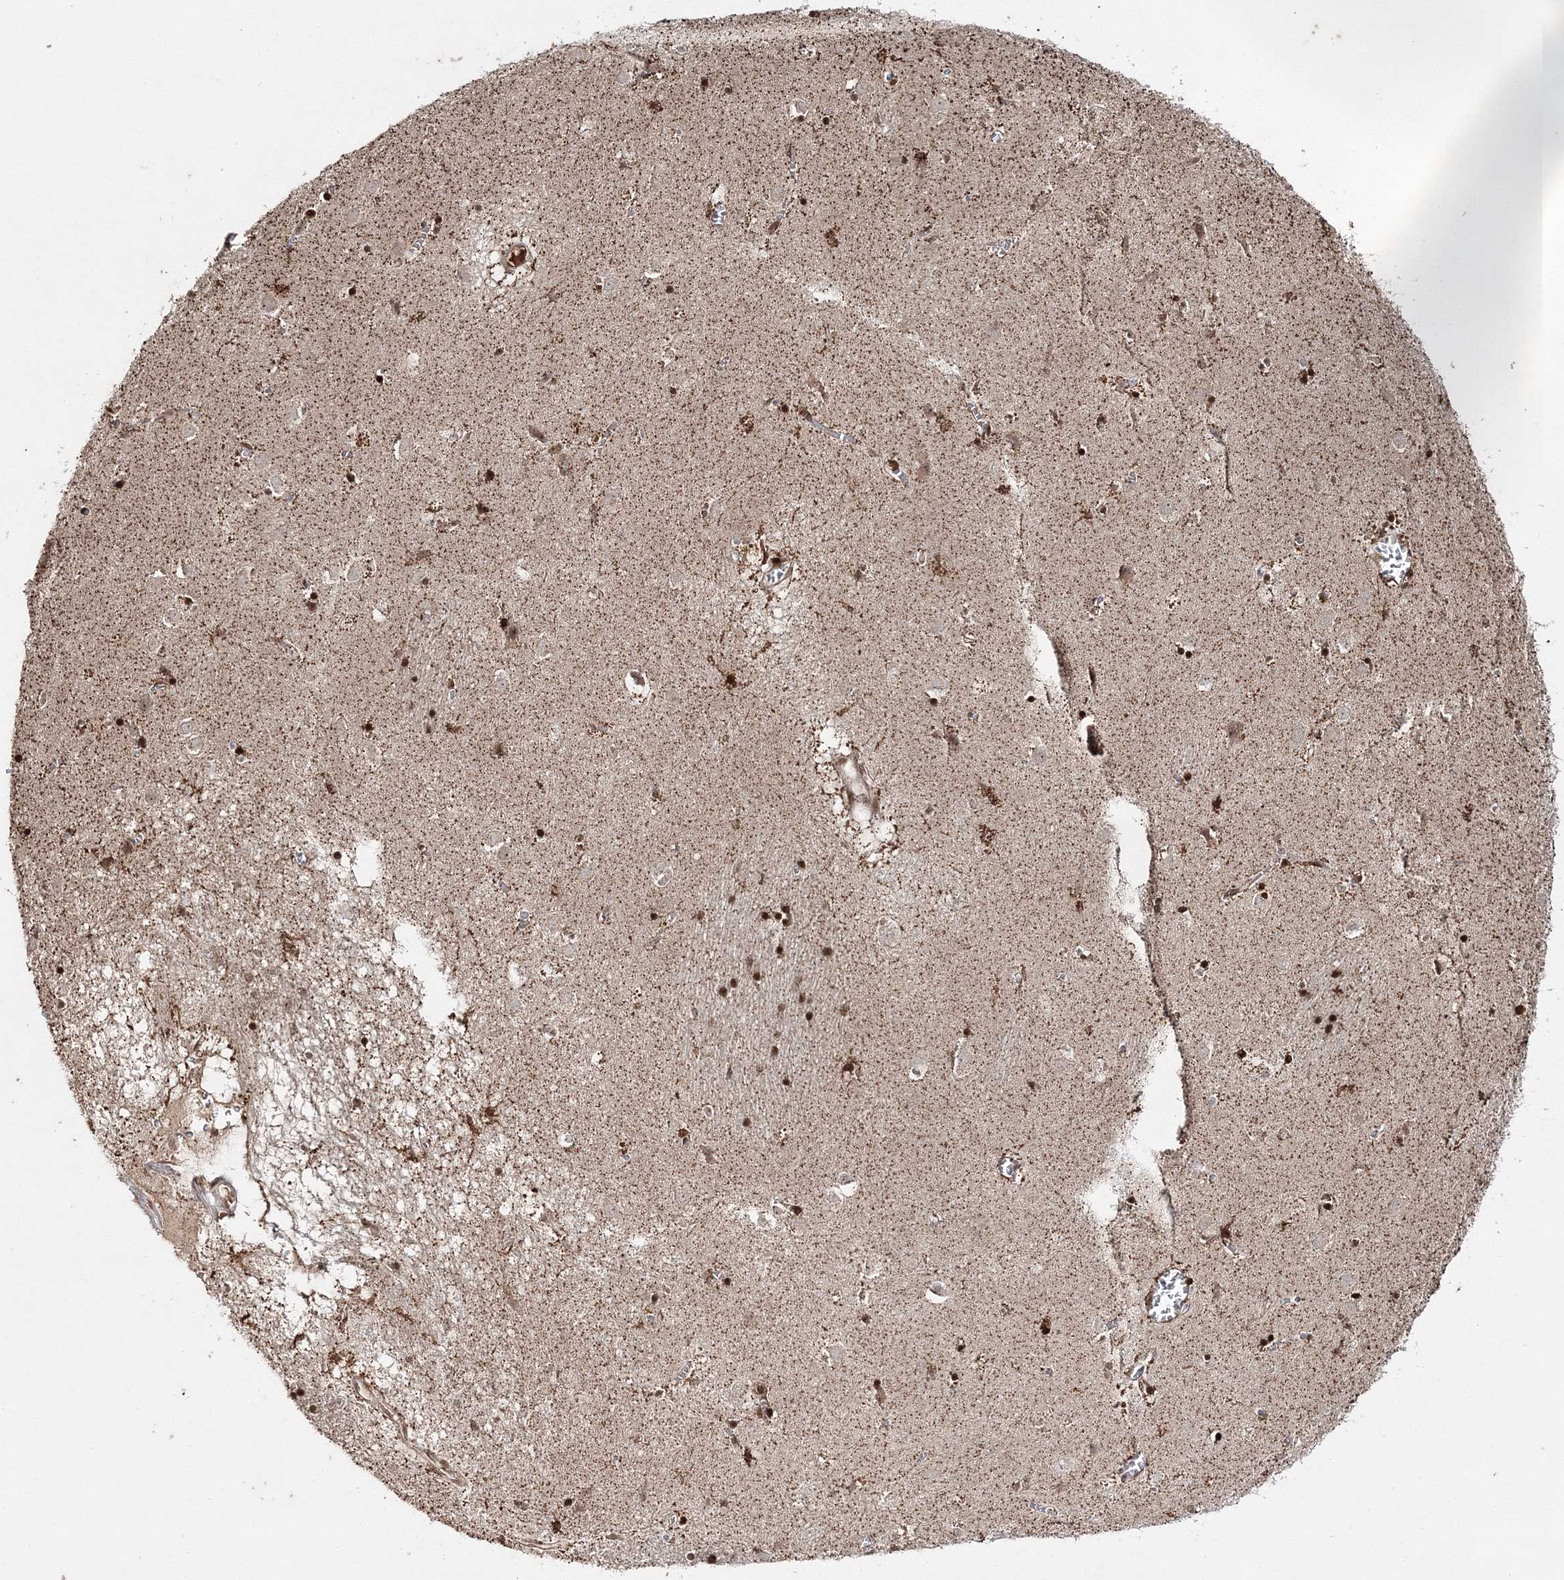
{"staining": {"intensity": "strong", "quantity": "25%-75%", "location": "nuclear"}, "tissue": "caudate", "cell_type": "Glial cells", "image_type": "normal", "snomed": [{"axis": "morphology", "description": "Normal tissue, NOS"}, {"axis": "topography", "description": "Lateral ventricle wall"}], "caption": "Immunohistochemical staining of unremarkable human caudate displays strong nuclear protein expression in approximately 25%-75% of glial cells.", "gene": "CARM1", "patient": {"sex": "male", "age": 70}}